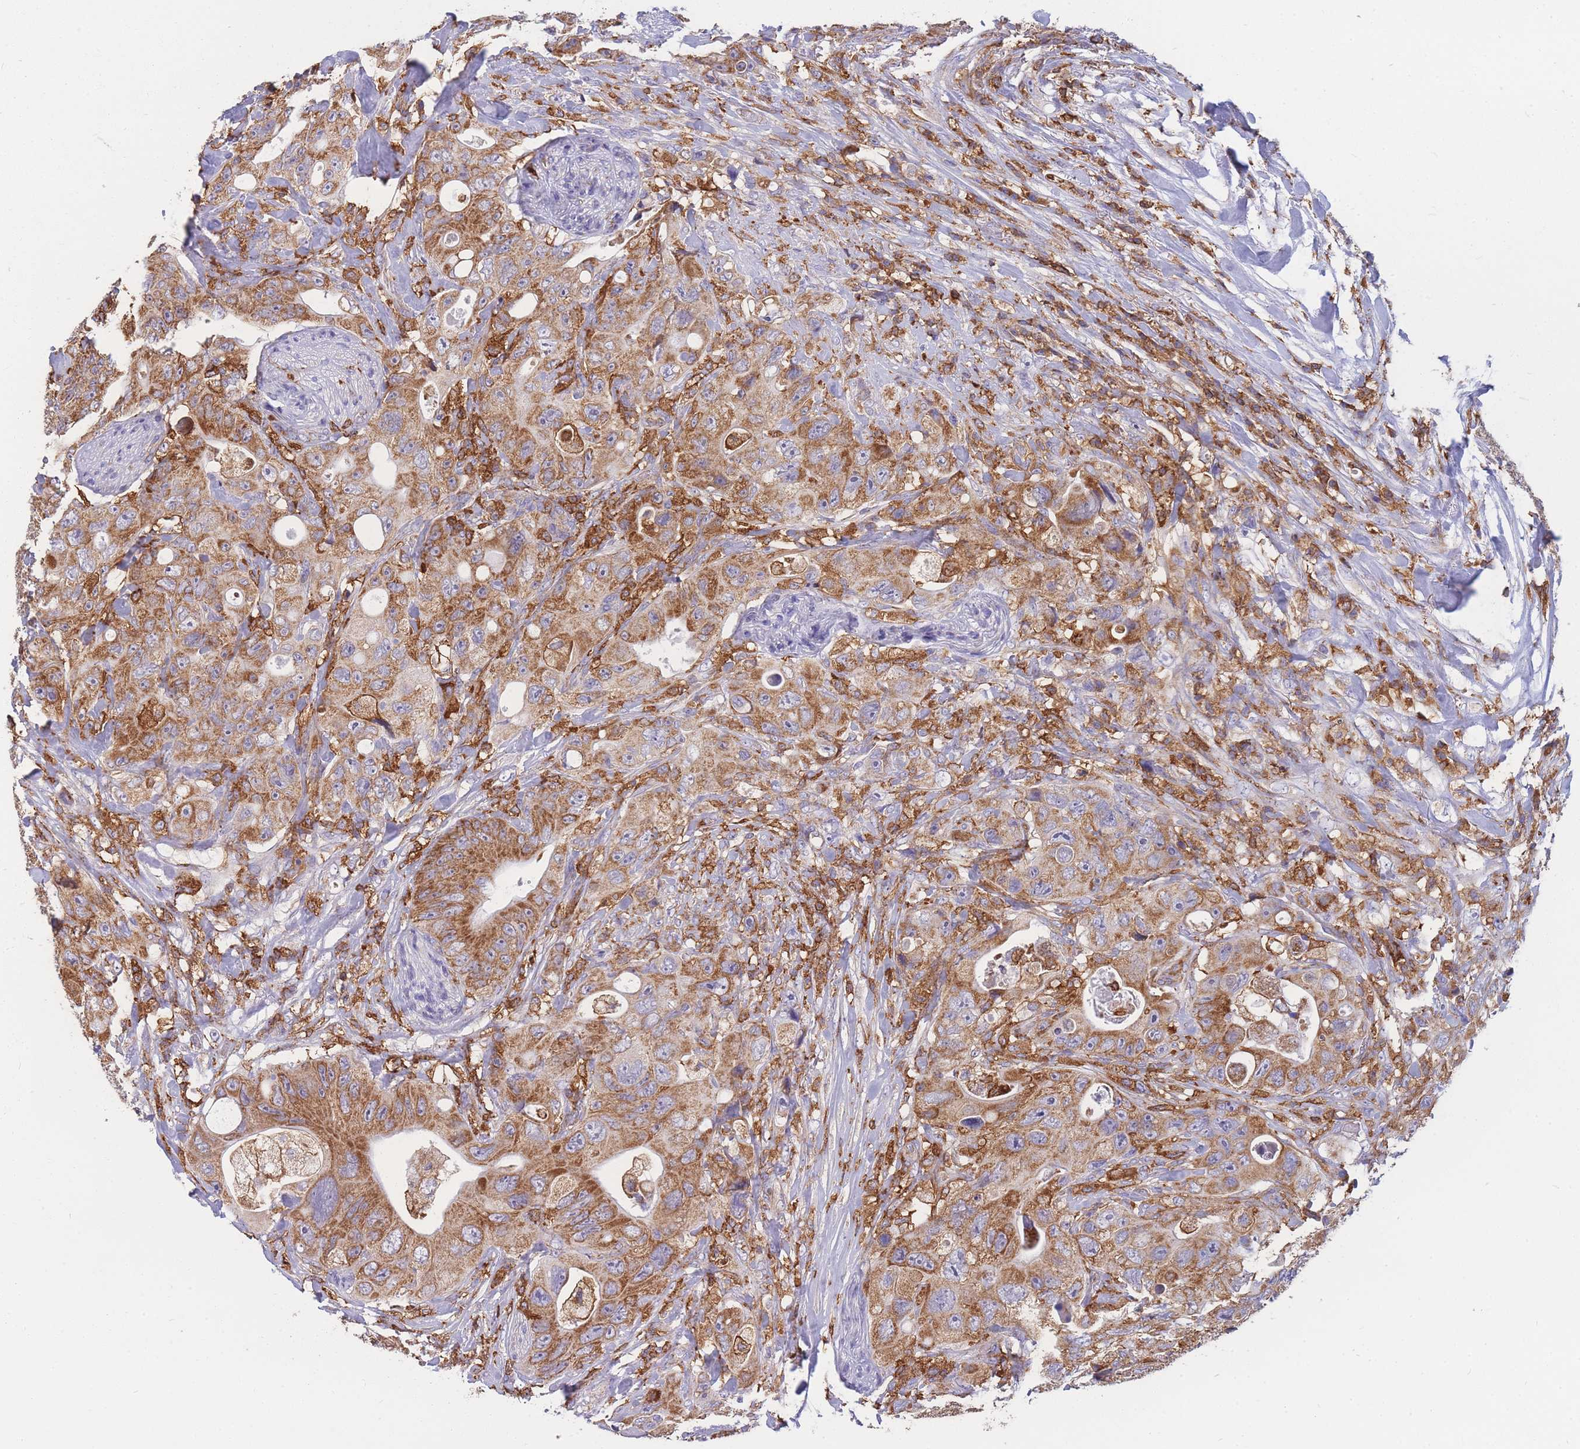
{"staining": {"intensity": "moderate", "quantity": ">75%", "location": "cytoplasmic/membranous"}, "tissue": "colorectal cancer", "cell_type": "Tumor cells", "image_type": "cancer", "snomed": [{"axis": "morphology", "description": "Adenocarcinoma, NOS"}, {"axis": "topography", "description": "Colon"}], "caption": "Human colorectal cancer stained with a brown dye shows moderate cytoplasmic/membranous positive positivity in approximately >75% of tumor cells.", "gene": "MRPL54", "patient": {"sex": "female", "age": 46}}